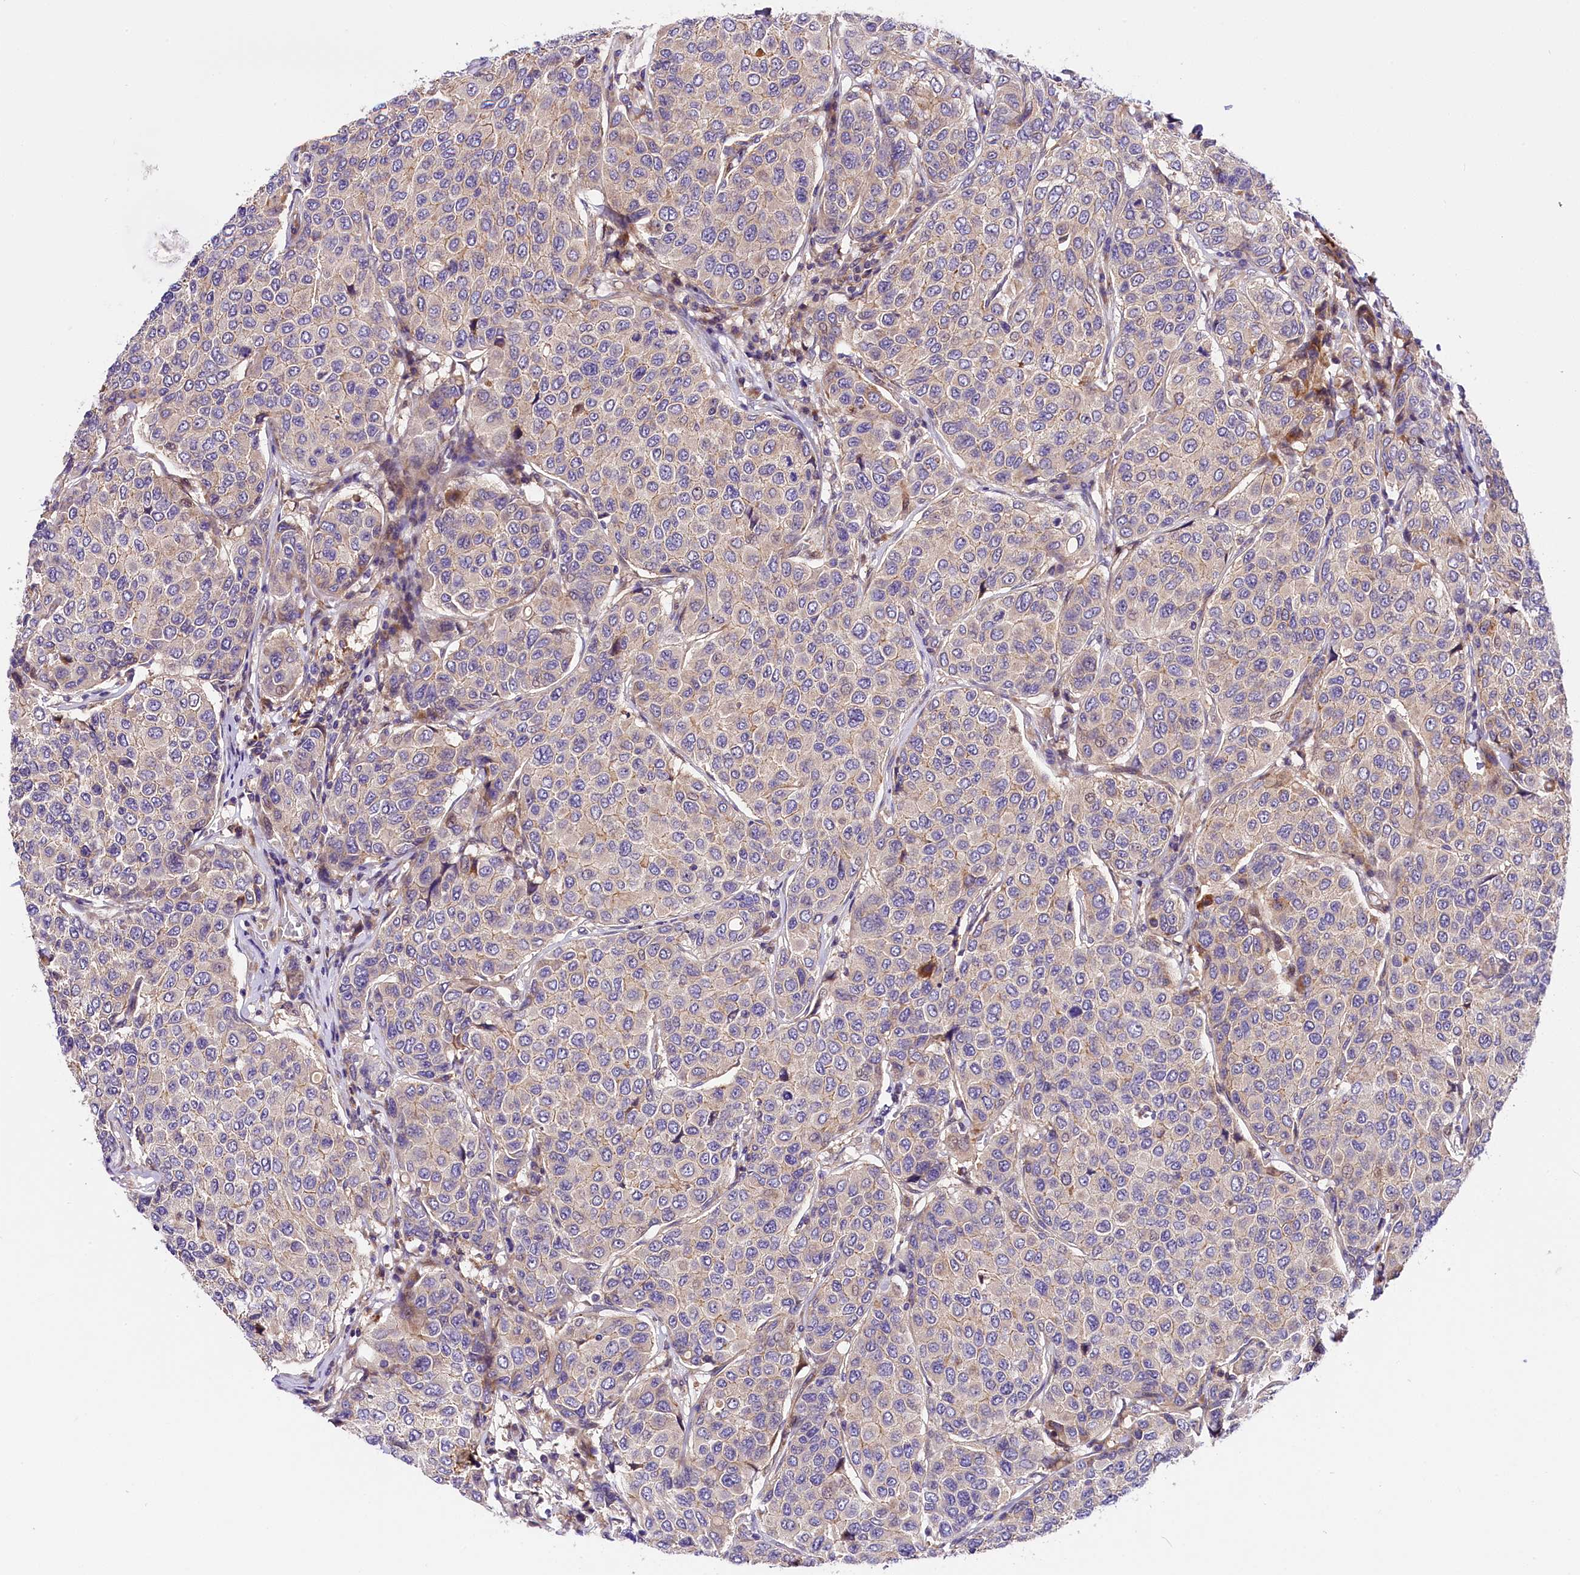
{"staining": {"intensity": "negative", "quantity": "none", "location": "none"}, "tissue": "breast cancer", "cell_type": "Tumor cells", "image_type": "cancer", "snomed": [{"axis": "morphology", "description": "Duct carcinoma"}, {"axis": "topography", "description": "Breast"}], "caption": "High power microscopy micrograph of an IHC micrograph of breast intraductal carcinoma, revealing no significant expression in tumor cells. The staining is performed using DAB brown chromogen with nuclei counter-stained in using hematoxylin.", "gene": "ARMC6", "patient": {"sex": "female", "age": 55}}